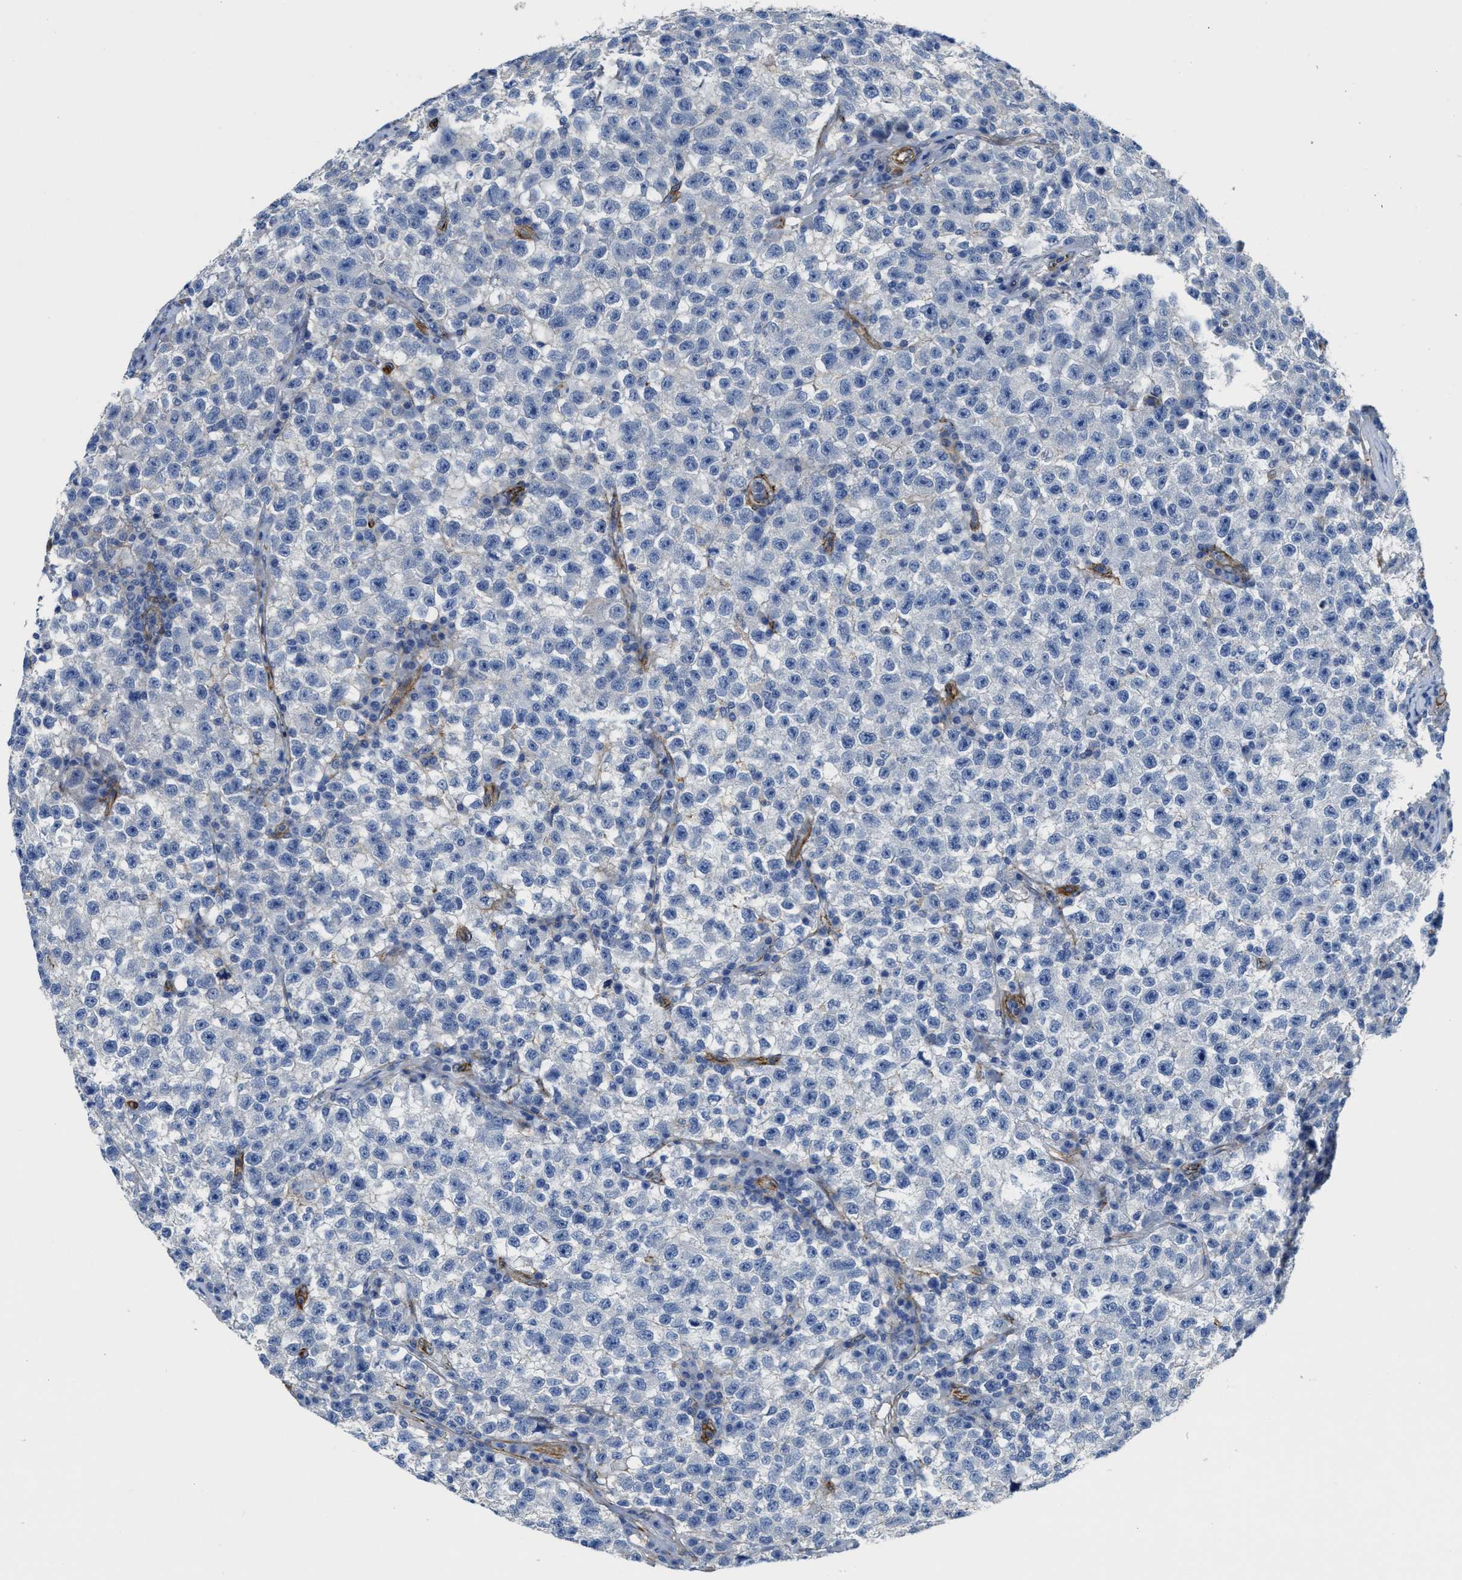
{"staining": {"intensity": "negative", "quantity": "none", "location": "none"}, "tissue": "testis cancer", "cell_type": "Tumor cells", "image_type": "cancer", "snomed": [{"axis": "morphology", "description": "Seminoma, NOS"}, {"axis": "topography", "description": "Testis"}], "caption": "Immunohistochemical staining of testis cancer demonstrates no significant positivity in tumor cells.", "gene": "NAB1", "patient": {"sex": "male", "age": 22}}